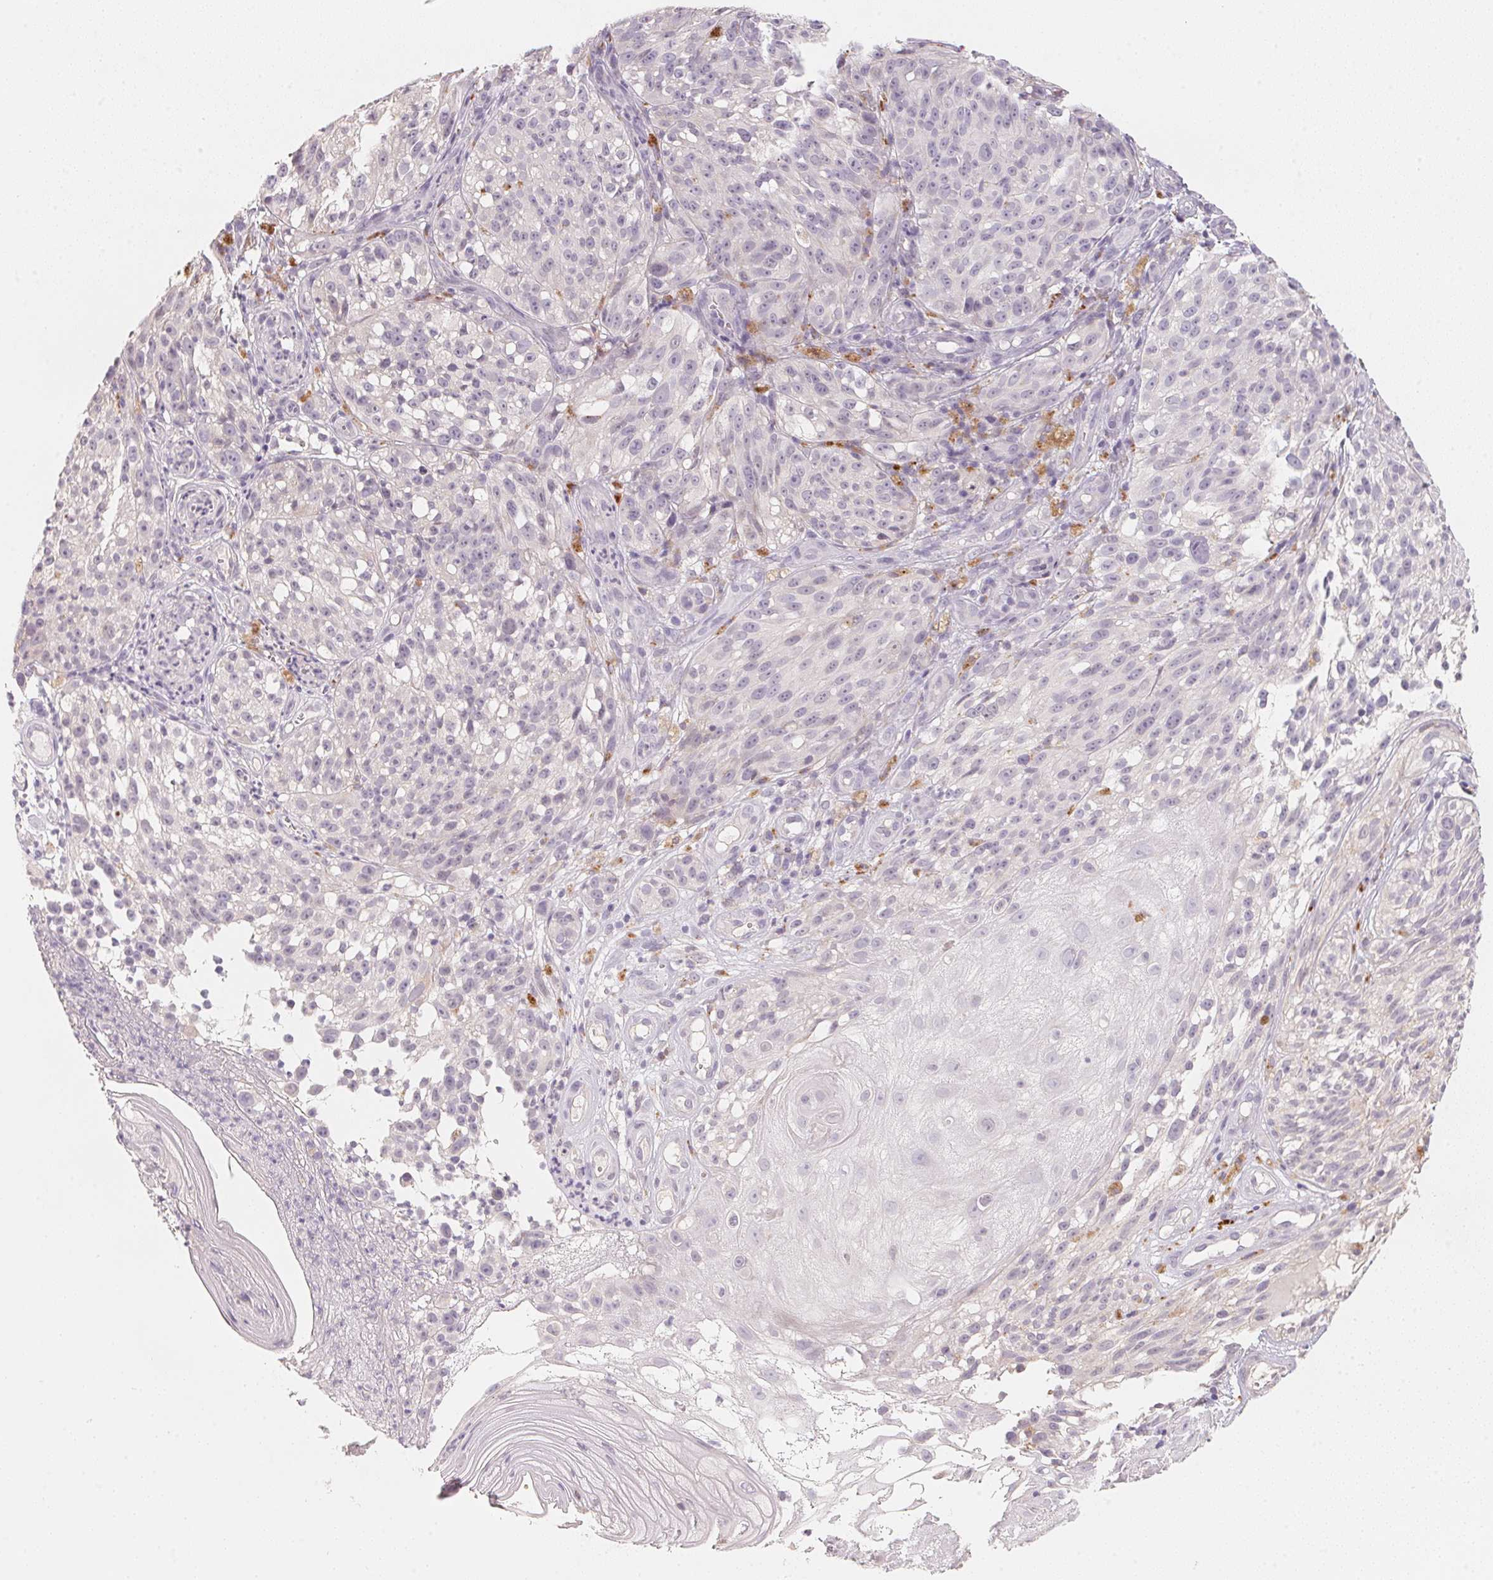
{"staining": {"intensity": "negative", "quantity": "none", "location": "none"}, "tissue": "melanoma", "cell_type": "Tumor cells", "image_type": "cancer", "snomed": [{"axis": "morphology", "description": "Malignant melanoma, NOS"}, {"axis": "topography", "description": "Skin"}], "caption": "This photomicrograph is of melanoma stained with IHC to label a protein in brown with the nuclei are counter-stained blue. There is no expression in tumor cells.", "gene": "TREH", "patient": {"sex": "female", "age": 85}}